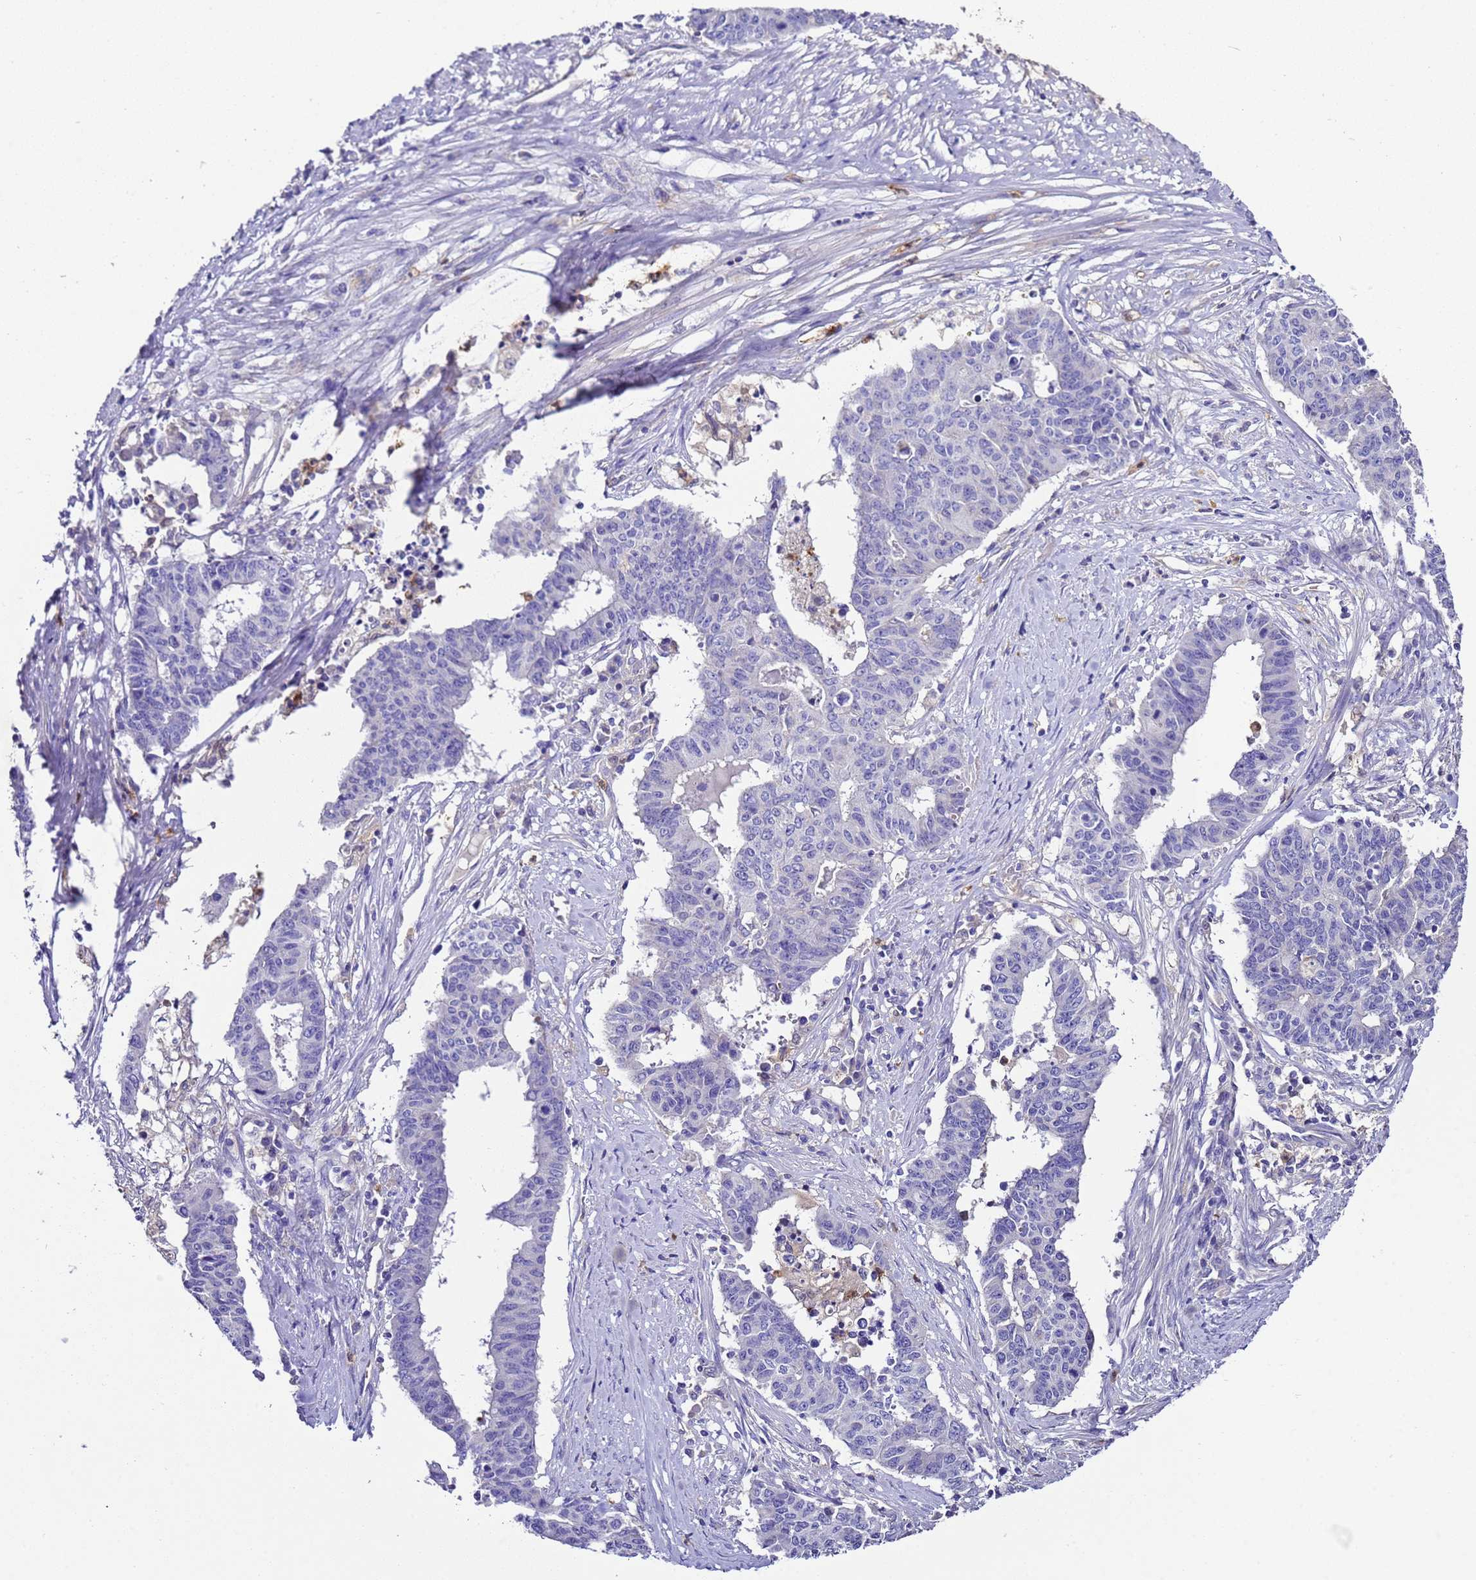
{"staining": {"intensity": "negative", "quantity": "none", "location": "none"}, "tissue": "endometrial cancer", "cell_type": "Tumor cells", "image_type": "cancer", "snomed": [{"axis": "morphology", "description": "Adenocarcinoma, NOS"}, {"axis": "topography", "description": "Endometrium"}], "caption": "Tumor cells show no significant protein staining in endometrial cancer.", "gene": "UGT2A1", "patient": {"sex": "female", "age": 59}}